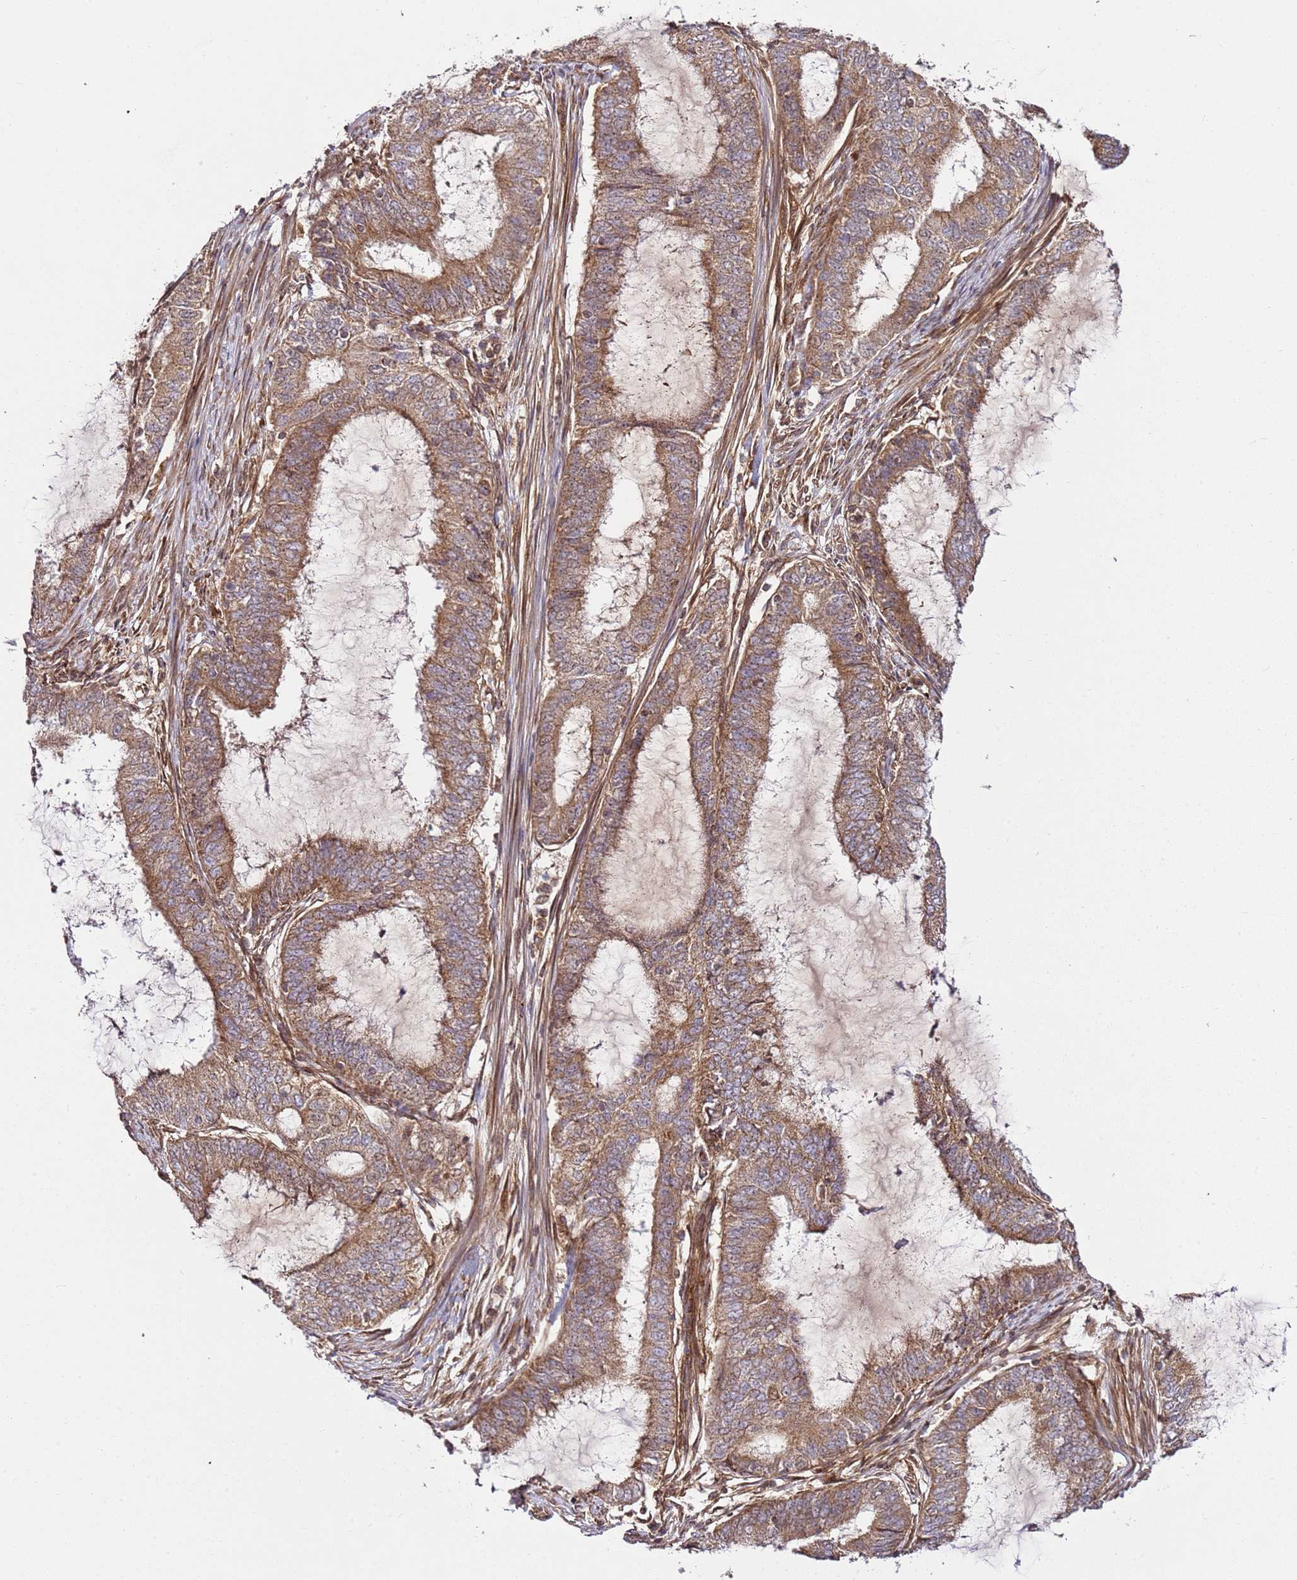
{"staining": {"intensity": "moderate", "quantity": ">75%", "location": "cytoplasmic/membranous"}, "tissue": "endometrial cancer", "cell_type": "Tumor cells", "image_type": "cancer", "snomed": [{"axis": "morphology", "description": "Adenocarcinoma, NOS"}, {"axis": "topography", "description": "Endometrium"}], "caption": "Protein staining demonstrates moderate cytoplasmic/membranous staining in about >75% of tumor cells in adenocarcinoma (endometrial). (Brightfield microscopy of DAB IHC at high magnification).", "gene": "RASA3", "patient": {"sex": "female", "age": 51}}